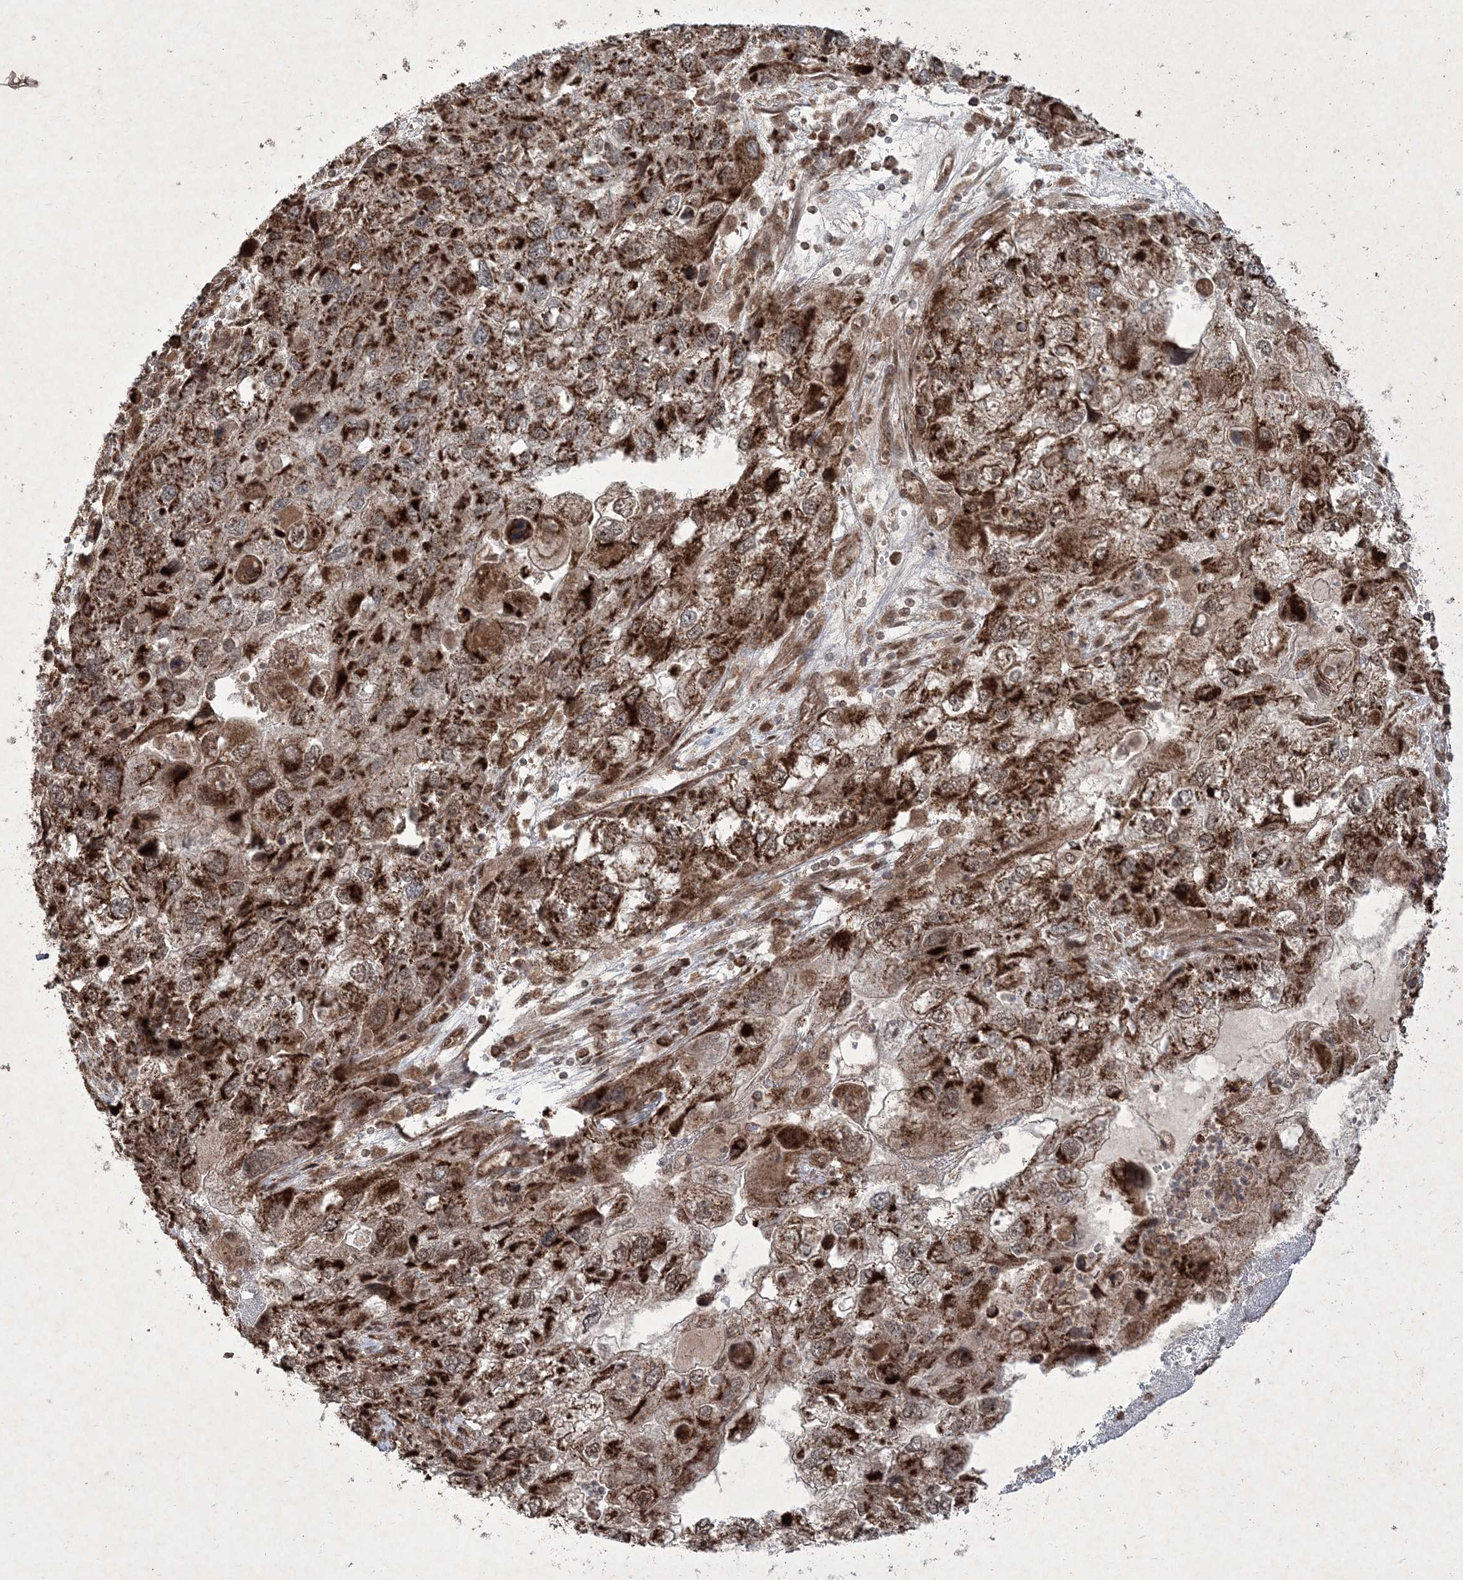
{"staining": {"intensity": "moderate", "quantity": ">75%", "location": "cytoplasmic/membranous,nuclear"}, "tissue": "endometrial cancer", "cell_type": "Tumor cells", "image_type": "cancer", "snomed": [{"axis": "morphology", "description": "Adenocarcinoma, NOS"}, {"axis": "topography", "description": "Endometrium"}], "caption": "IHC micrograph of human endometrial cancer stained for a protein (brown), which reveals medium levels of moderate cytoplasmic/membranous and nuclear staining in about >75% of tumor cells.", "gene": "PLEKHM2", "patient": {"sex": "female", "age": 49}}